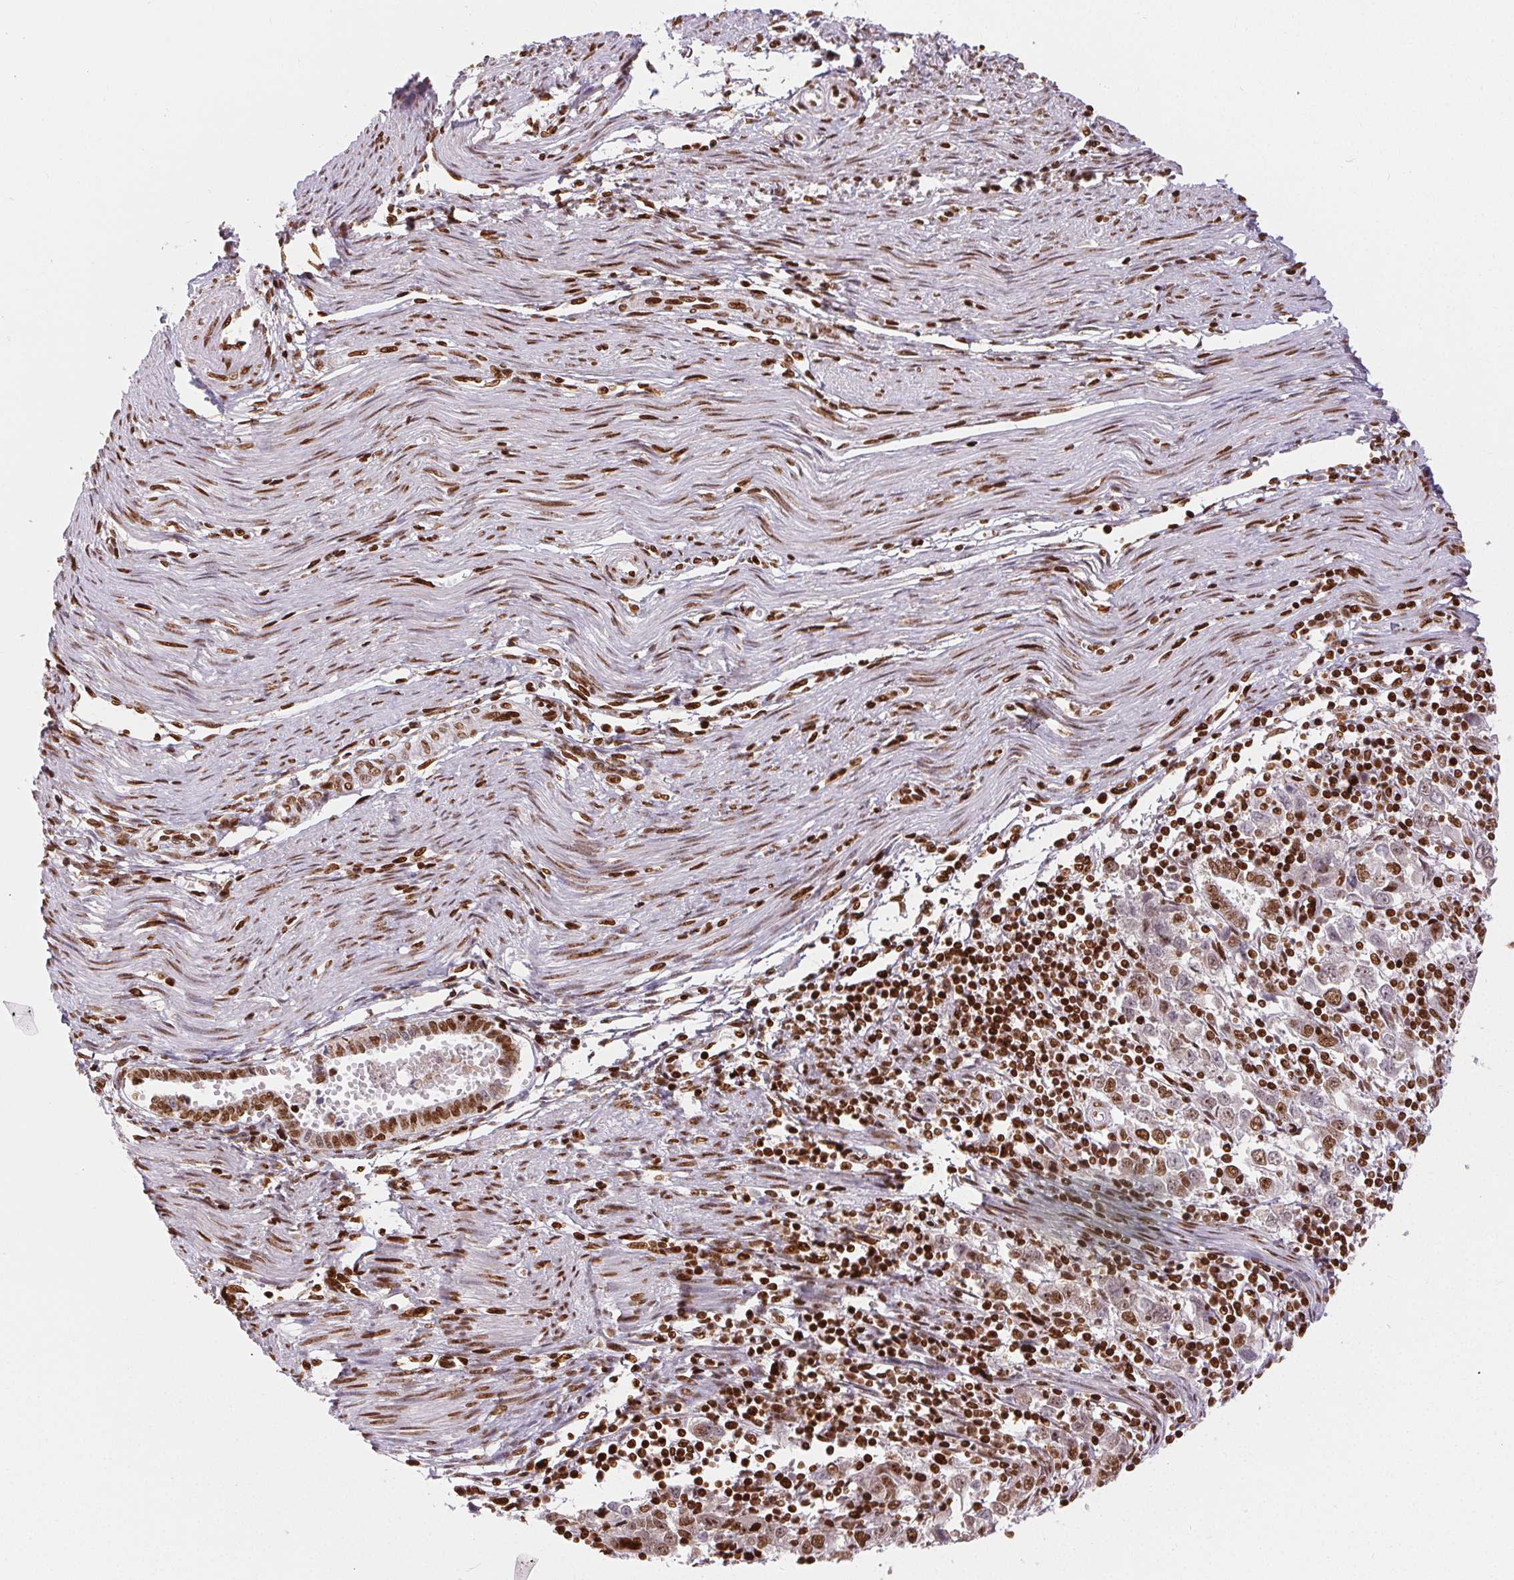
{"staining": {"intensity": "moderate", "quantity": ">75%", "location": "nuclear"}, "tissue": "endometrial cancer", "cell_type": "Tumor cells", "image_type": "cancer", "snomed": [{"axis": "morphology", "description": "Adenocarcinoma, NOS"}, {"axis": "topography", "description": "Endometrium"}], "caption": "Immunohistochemistry (DAB (3,3'-diaminobenzidine)) staining of adenocarcinoma (endometrial) displays moderate nuclear protein staining in approximately >75% of tumor cells.", "gene": "ZNF80", "patient": {"sex": "female", "age": 43}}